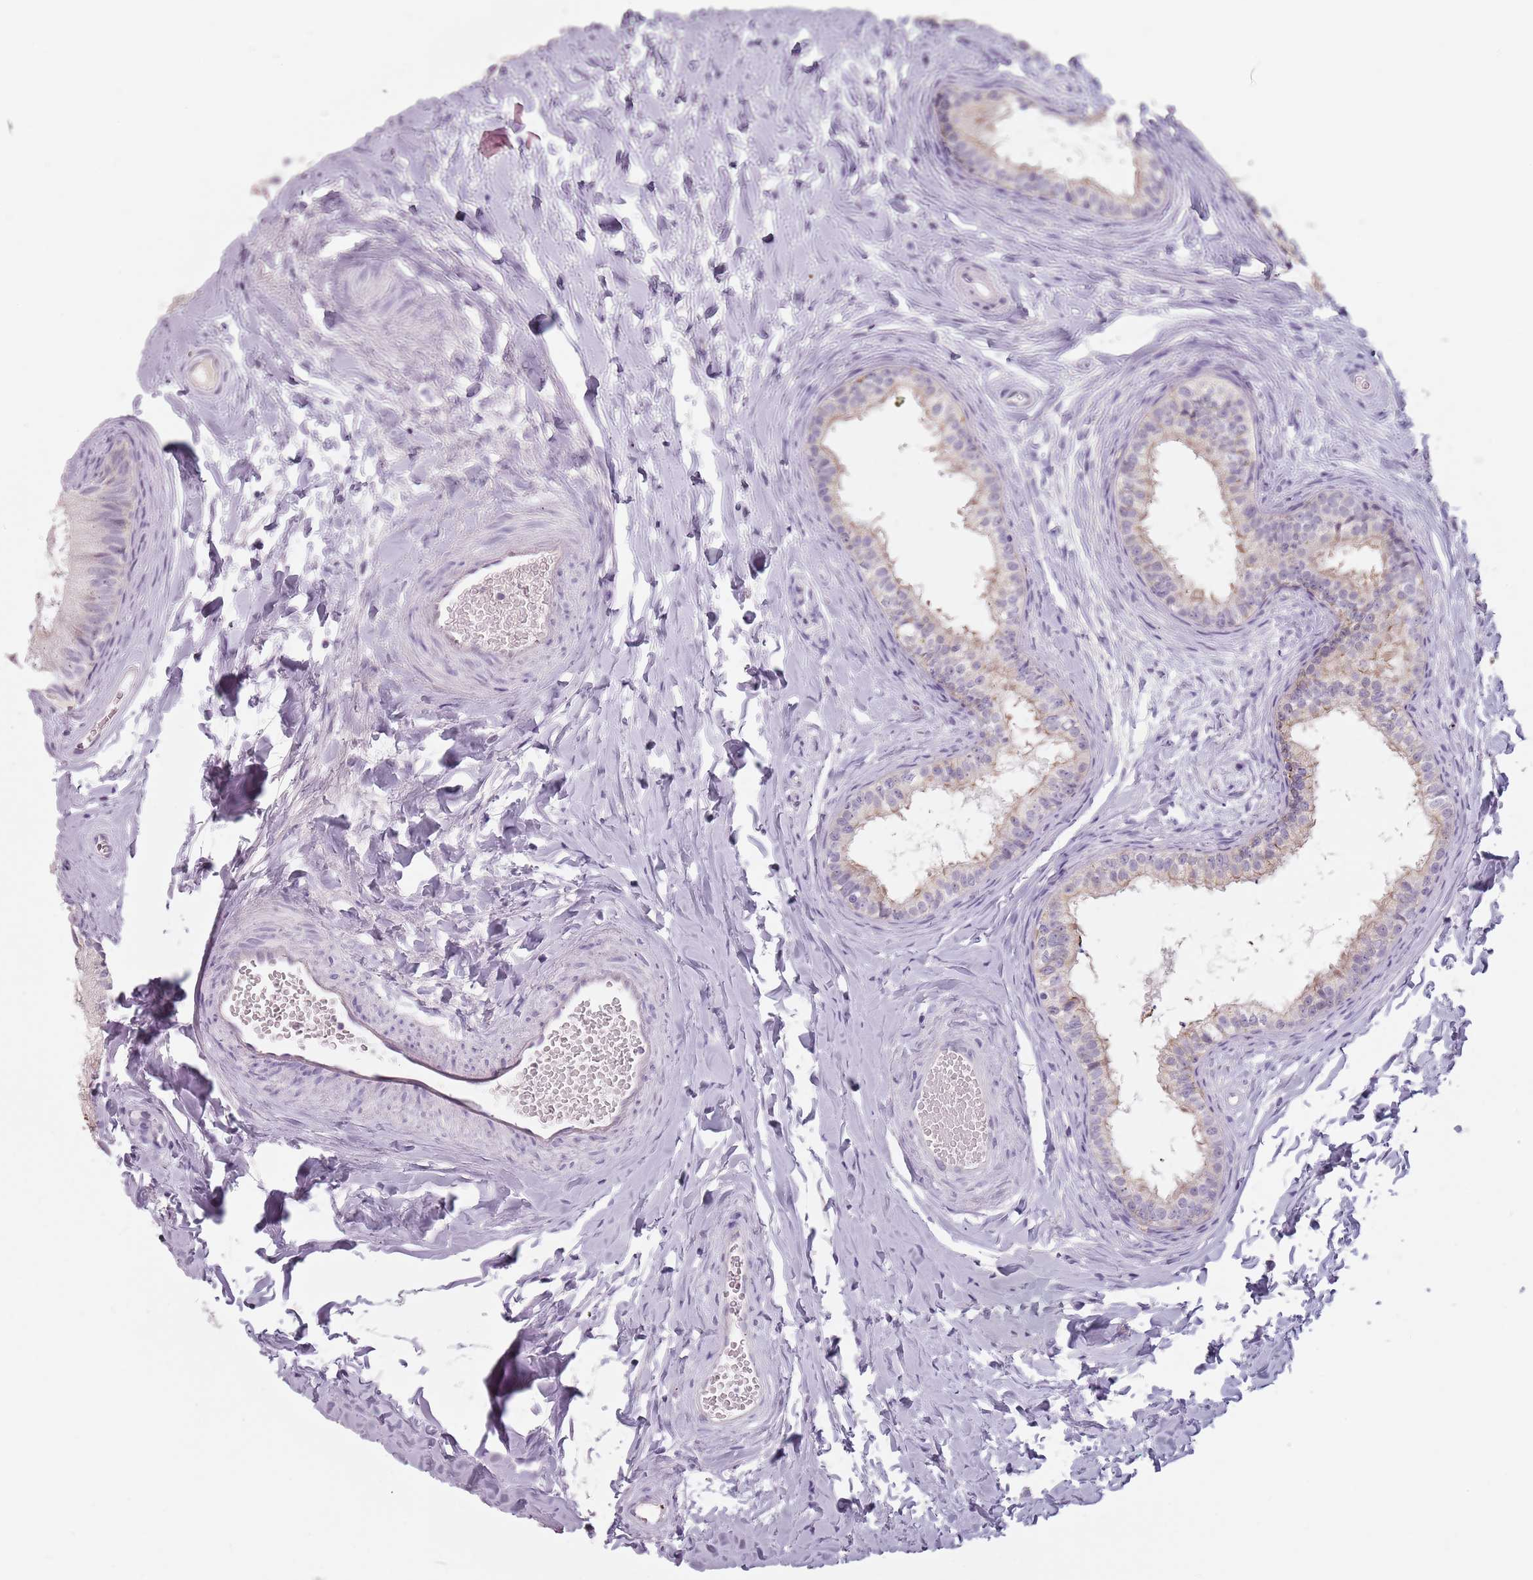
{"staining": {"intensity": "weak", "quantity": "25%-75%", "location": "cytoplasmic/membranous"}, "tissue": "epididymis", "cell_type": "Glandular cells", "image_type": "normal", "snomed": [{"axis": "morphology", "description": "Normal tissue, NOS"}, {"axis": "topography", "description": "Epididymis"}], "caption": "The histopathology image demonstrates a brown stain indicating the presence of a protein in the cytoplasmic/membranous of glandular cells in epididymis. Ihc stains the protein of interest in brown and the nuclei are stained blue.", "gene": "CEP19", "patient": {"sex": "male", "age": 34}}